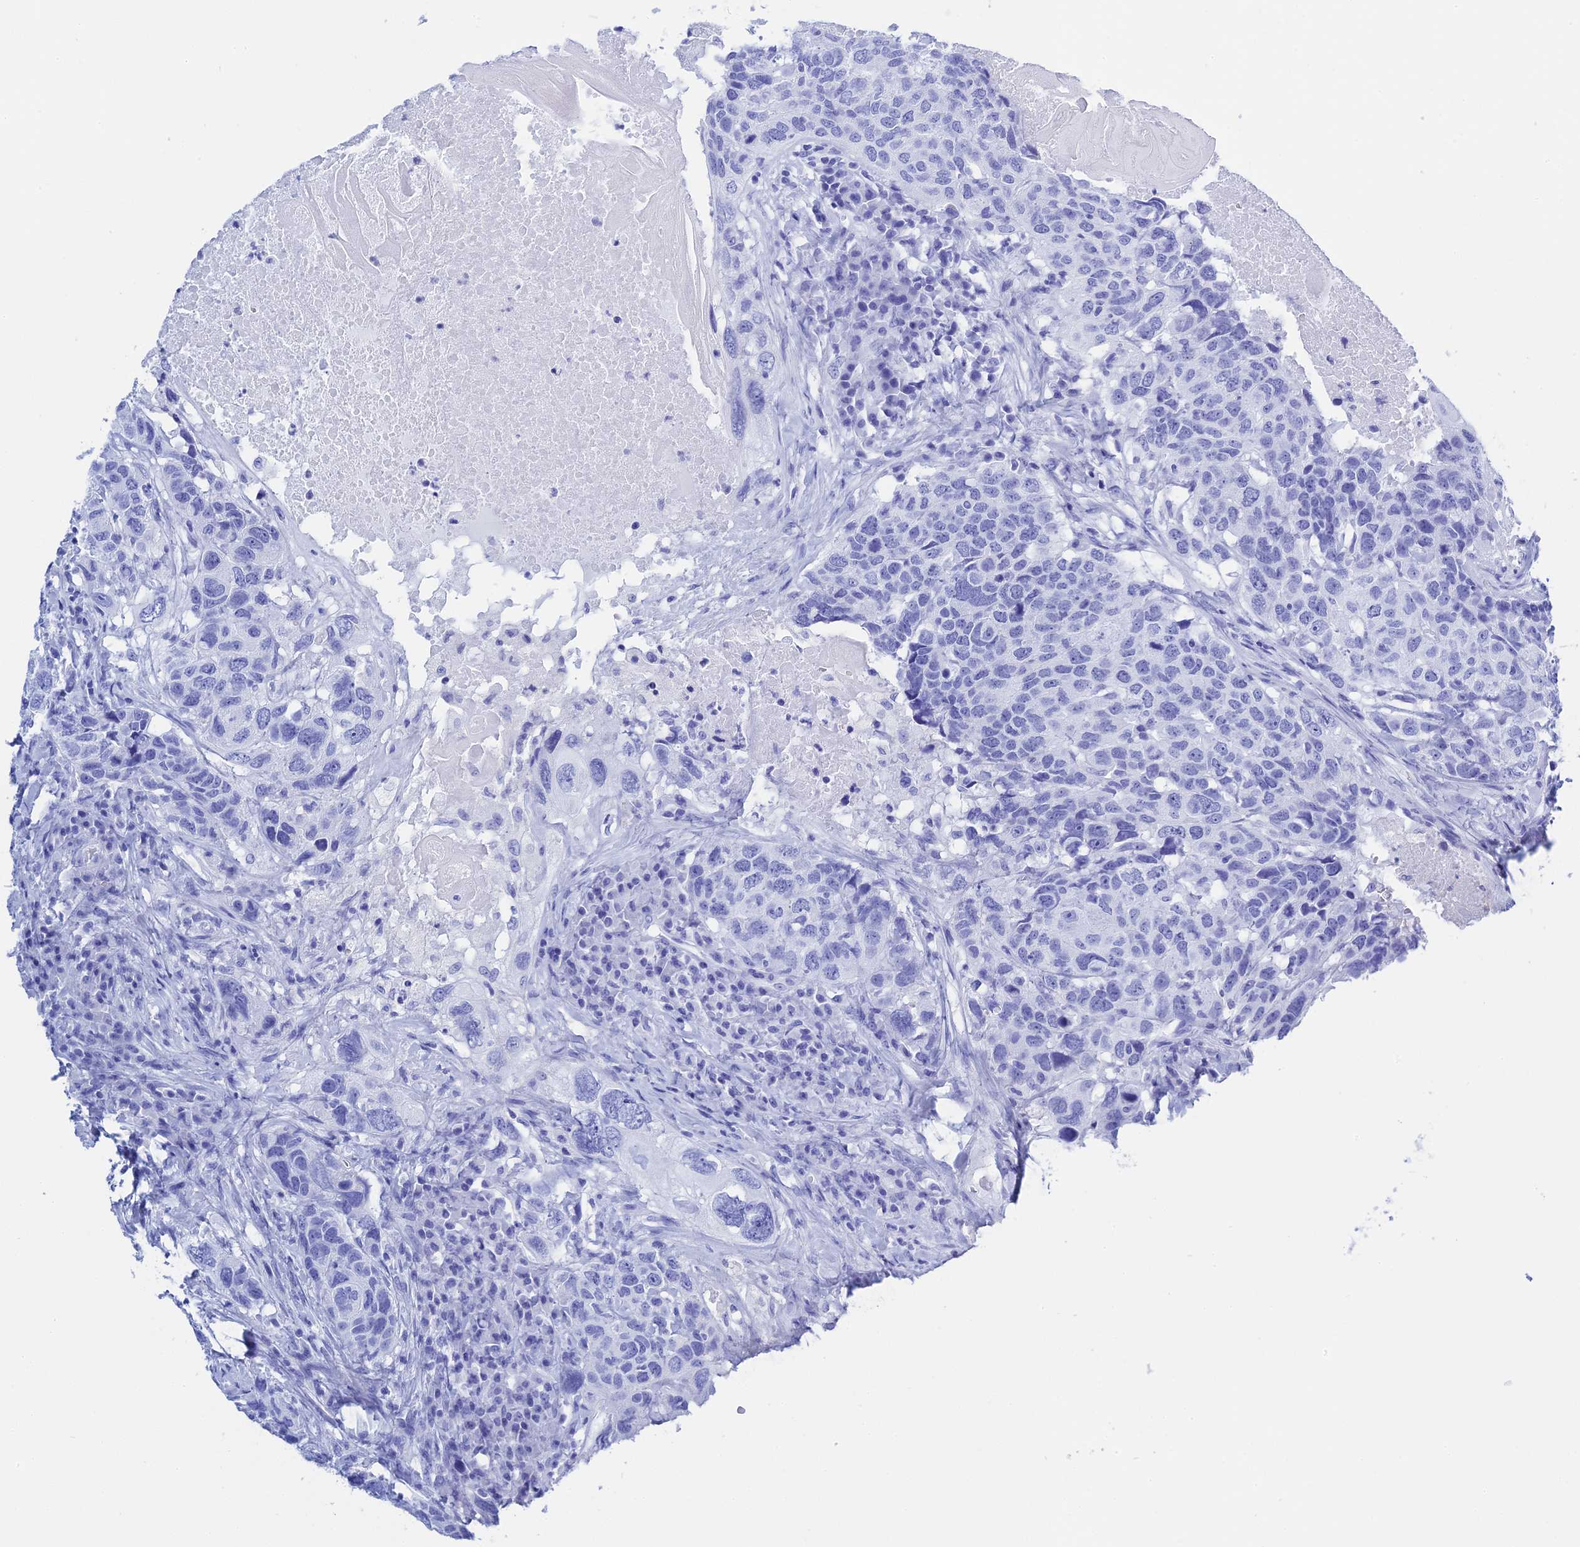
{"staining": {"intensity": "negative", "quantity": "none", "location": "none"}, "tissue": "head and neck cancer", "cell_type": "Tumor cells", "image_type": "cancer", "snomed": [{"axis": "morphology", "description": "Squamous cell carcinoma, NOS"}, {"axis": "topography", "description": "Head-Neck"}], "caption": "Immunohistochemistry (IHC) of human head and neck squamous cell carcinoma demonstrates no positivity in tumor cells.", "gene": "TEX101", "patient": {"sex": "male", "age": 66}}